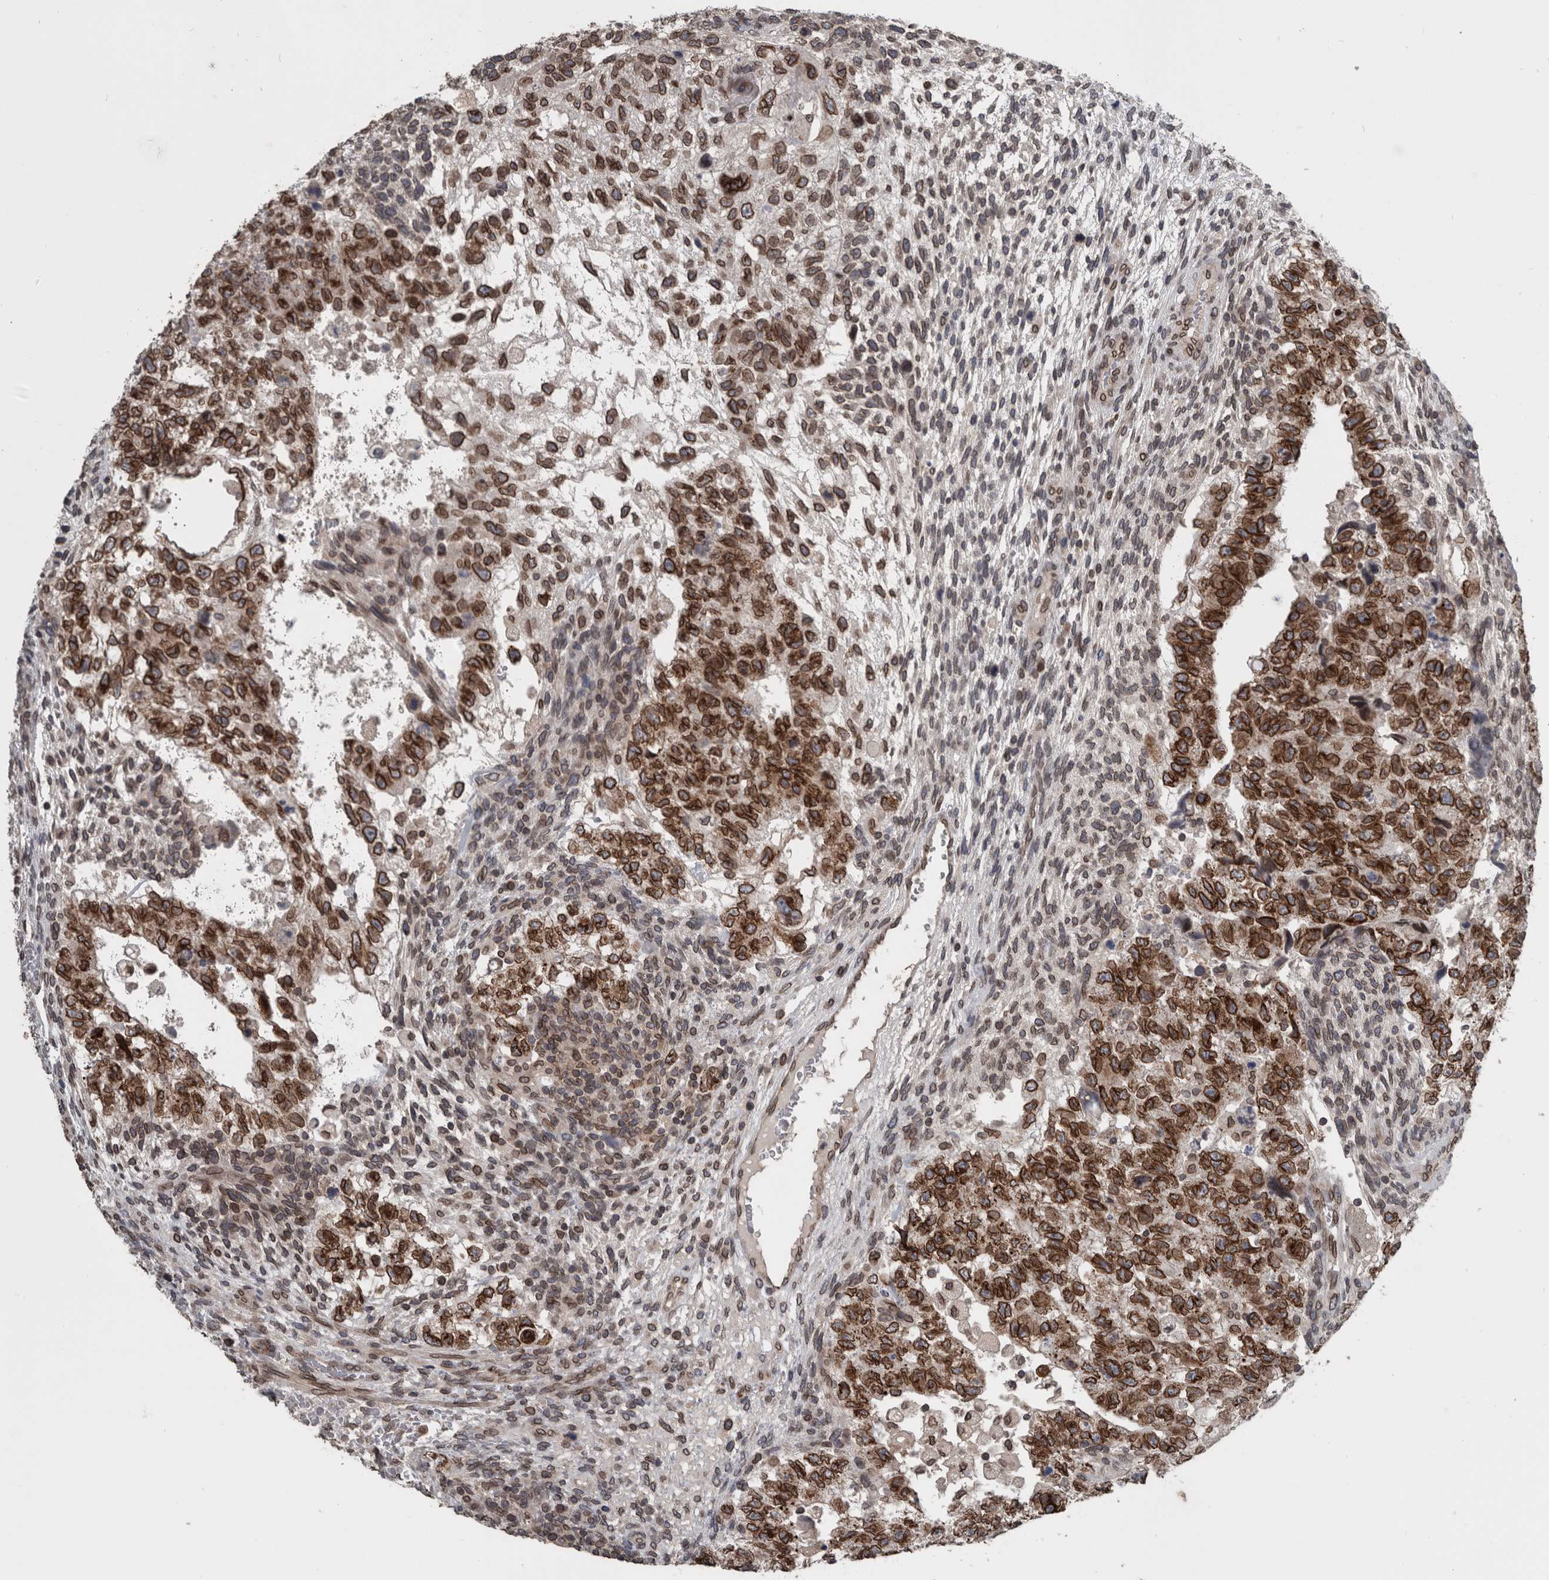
{"staining": {"intensity": "strong", "quantity": ">75%", "location": "cytoplasmic/membranous,nuclear"}, "tissue": "testis cancer", "cell_type": "Tumor cells", "image_type": "cancer", "snomed": [{"axis": "morphology", "description": "Carcinoma, Embryonal, NOS"}, {"axis": "topography", "description": "Testis"}], "caption": "DAB immunohistochemical staining of testis cancer (embryonal carcinoma) displays strong cytoplasmic/membranous and nuclear protein staining in about >75% of tumor cells.", "gene": "RANBP2", "patient": {"sex": "male", "age": 36}}